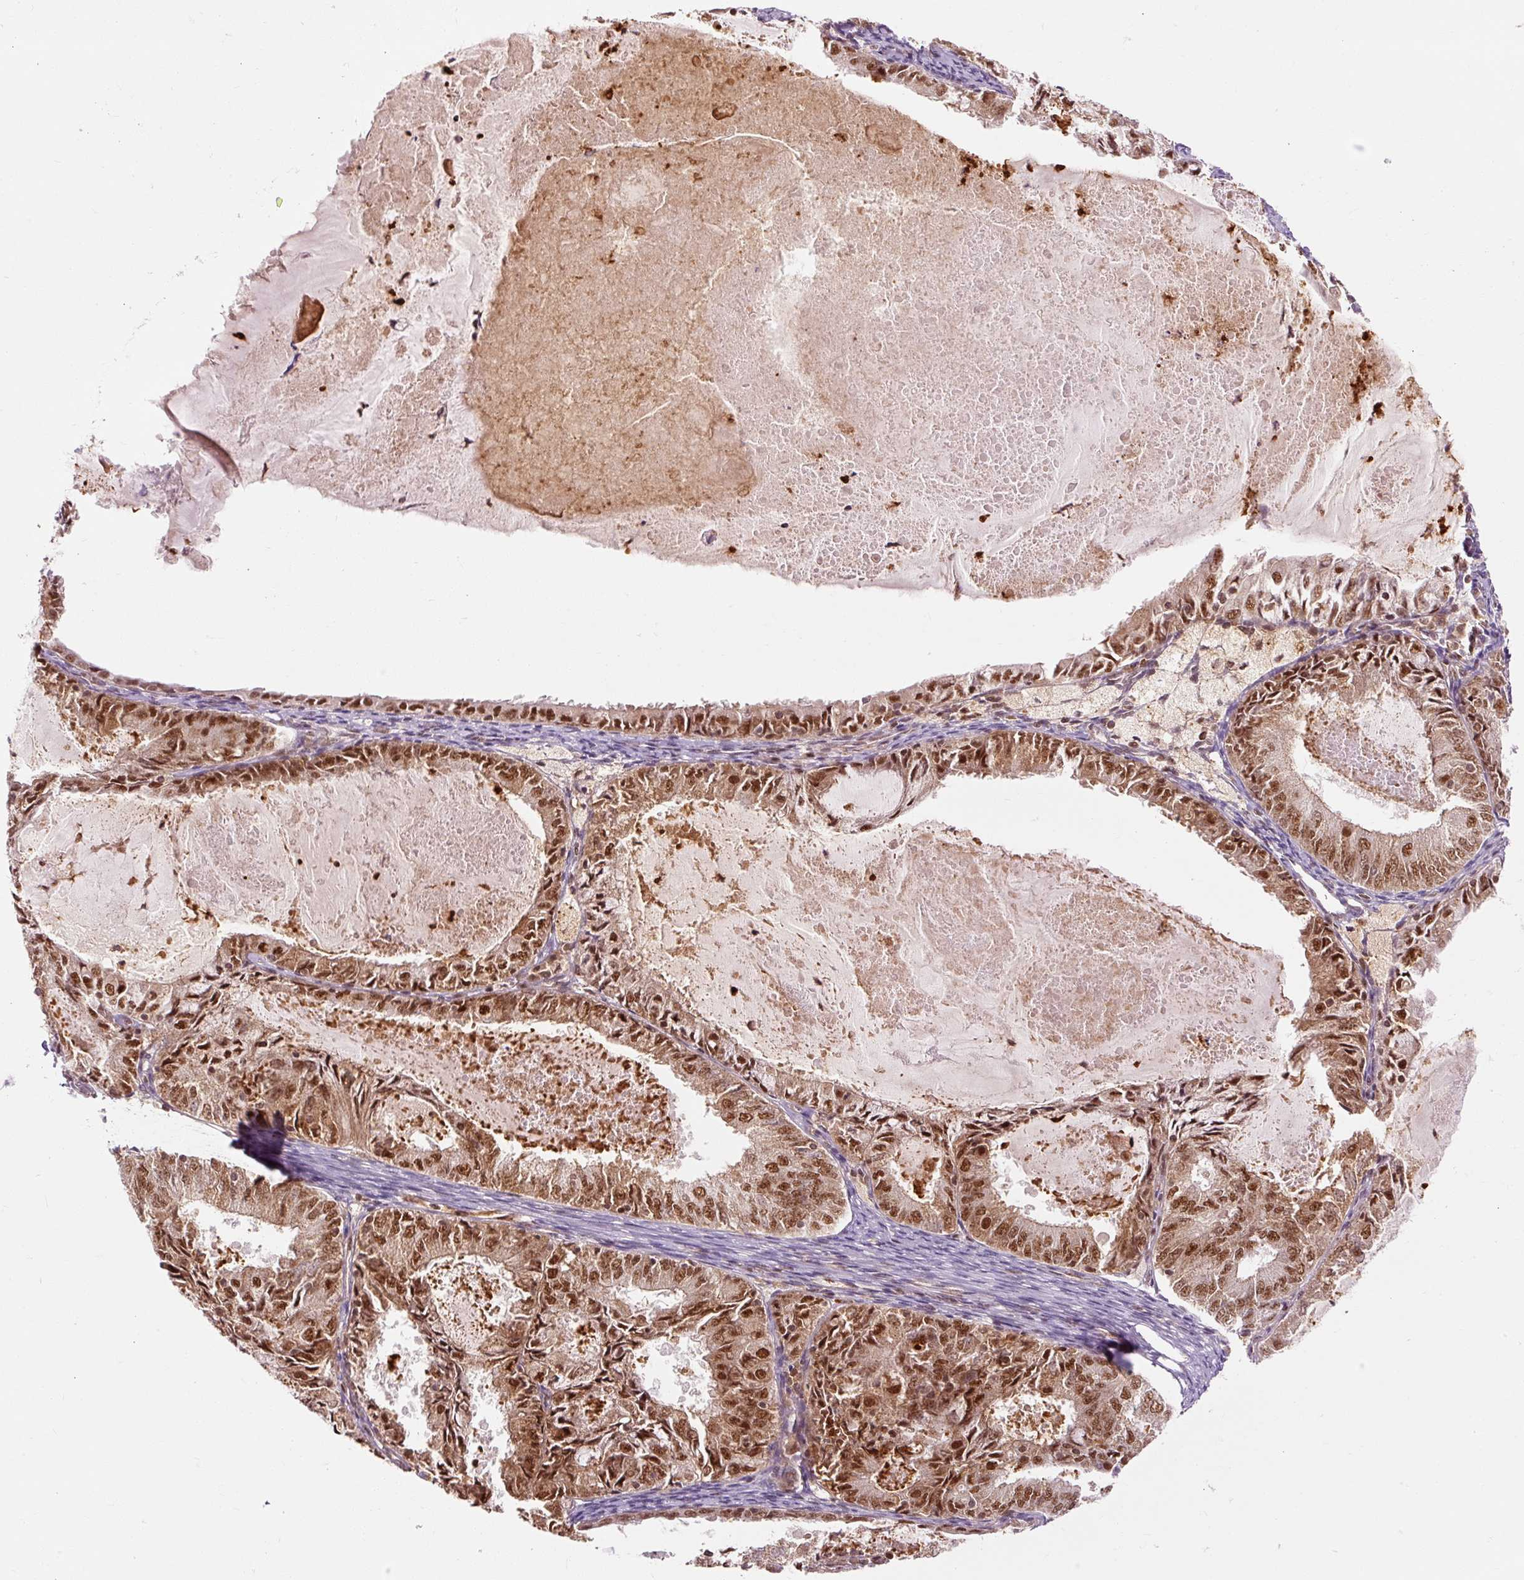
{"staining": {"intensity": "moderate", "quantity": ">75%", "location": "cytoplasmic/membranous,nuclear"}, "tissue": "endometrial cancer", "cell_type": "Tumor cells", "image_type": "cancer", "snomed": [{"axis": "morphology", "description": "Adenocarcinoma, NOS"}, {"axis": "topography", "description": "Endometrium"}], "caption": "Immunohistochemical staining of endometrial adenocarcinoma demonstrates moderate cytoplasmic/membranous and nuclear protein positivity in about >75% of tumor cells. Immunohistochemistry (ihc) stains the protein of interest in brown and the nuclei are stained blue.", "gene": "CSTF1", "patient": {"sex": "female", "age": 57}}